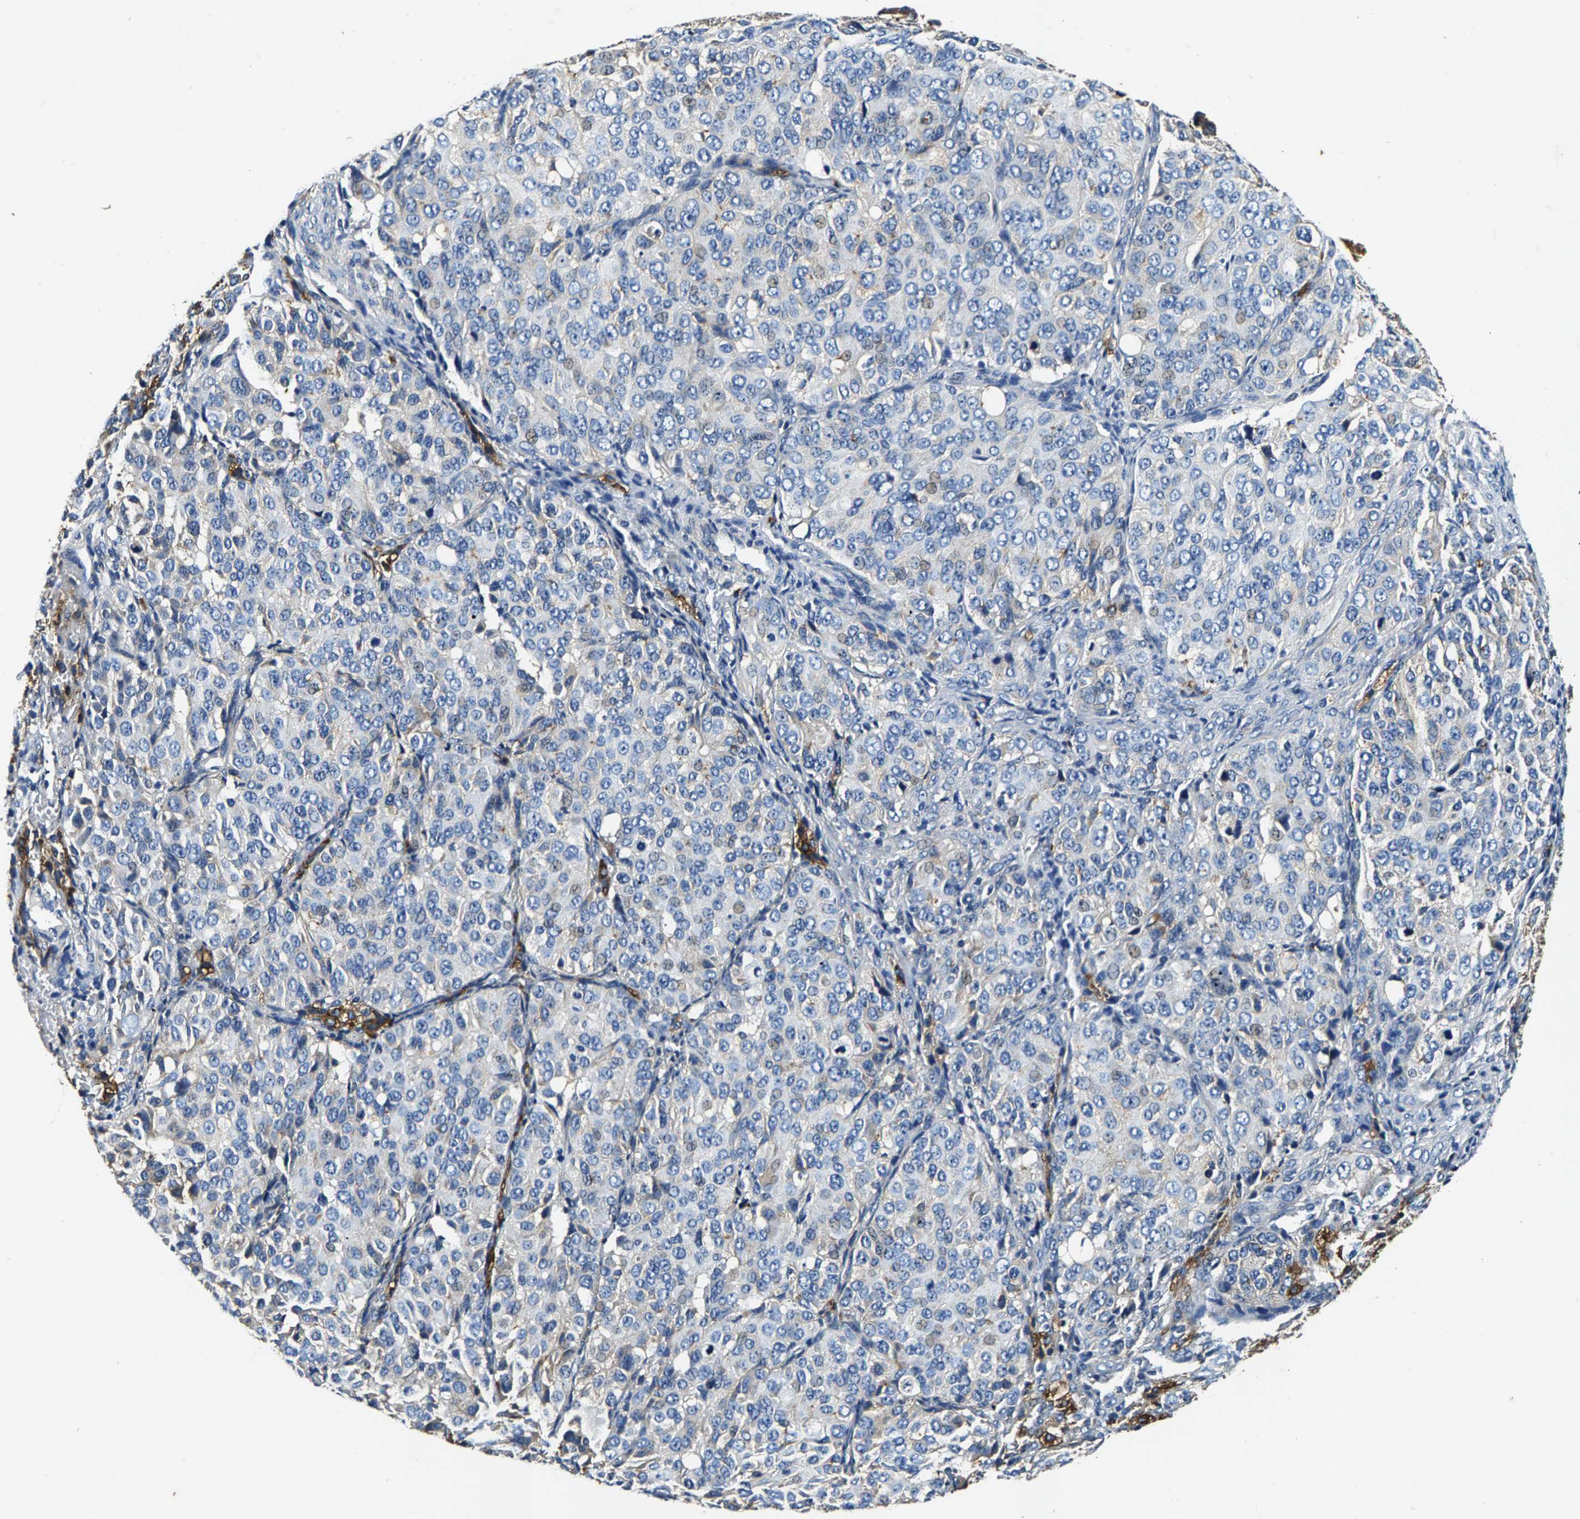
{"staining": {"intensity": "negative", "quantity": "none", "location": "none"}, "tissue": "ovarian cancer", "cell_type": "Tumor cells", "image_type": "cancer", "snomed": [{"axis": "morphology", "description": "Carcinoma, endometroid"}, {"axis": "topography", "description": "Ovary"}], "caption": "Immunohistochemistry (IHC) micrograph of neoplastic tissue: ovarian cancer stained with DAB reveals no significant protein expression in tumor cells.", "gene": "PI4KB", "patient": {"sex": "female", "age": 51}}